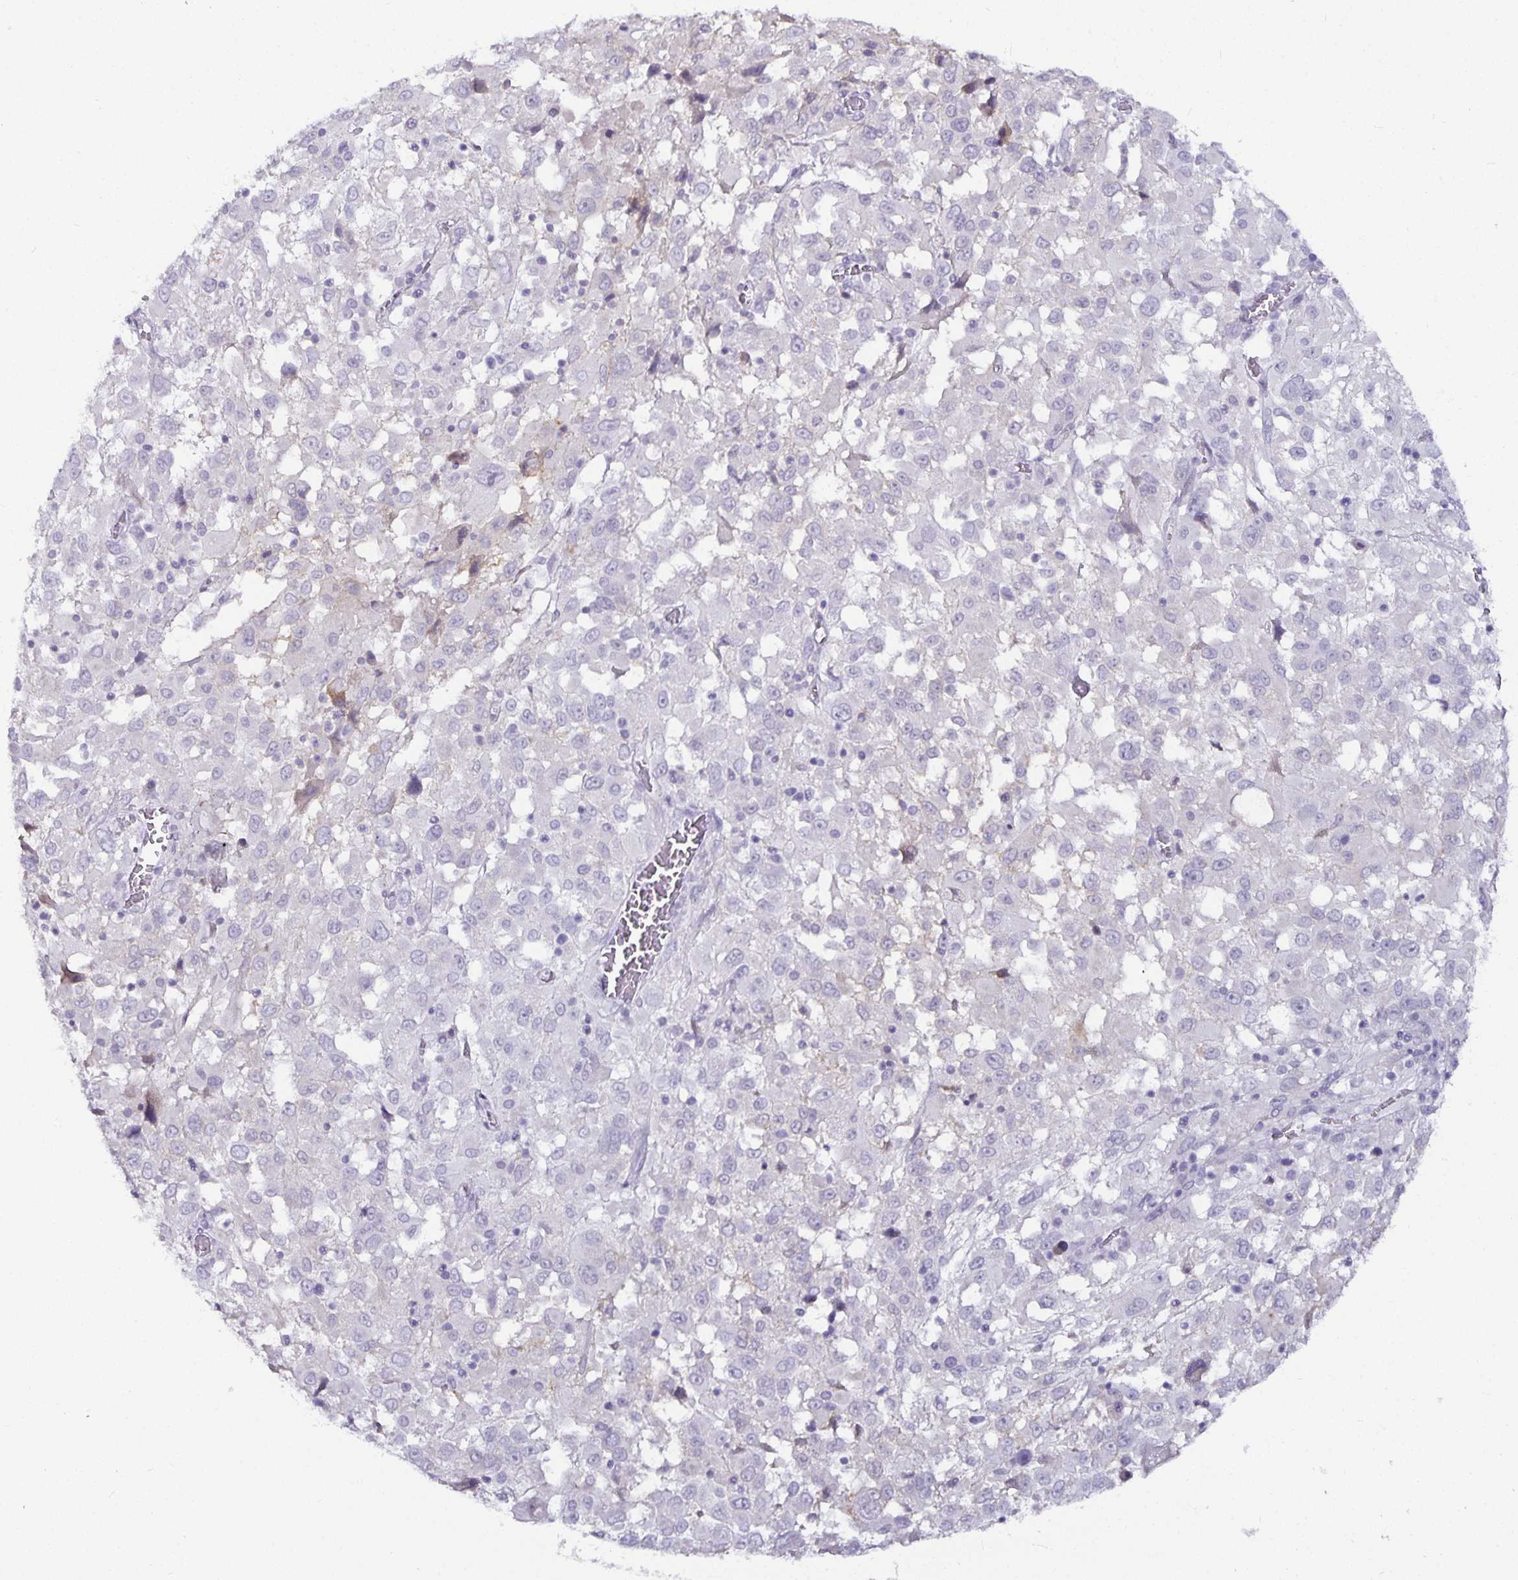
{"staining": {"intensity": "negative", "quantity": "none", "location": "none"}, "tissue": "melanoma", "cell_type": "Tumor cells", "image_type": "cancer", "snomed": [{"axis": "morphology", "description": "Malignant melanoma, Metastatic site"}, {"axis": "topography", "description": "Soft tissue"}], "caption": "Tumor cells show no significant expression in malignant melanoma (metastatic site).", "gene": "CA12", "patient": {"sex": "male", "age": 50}}